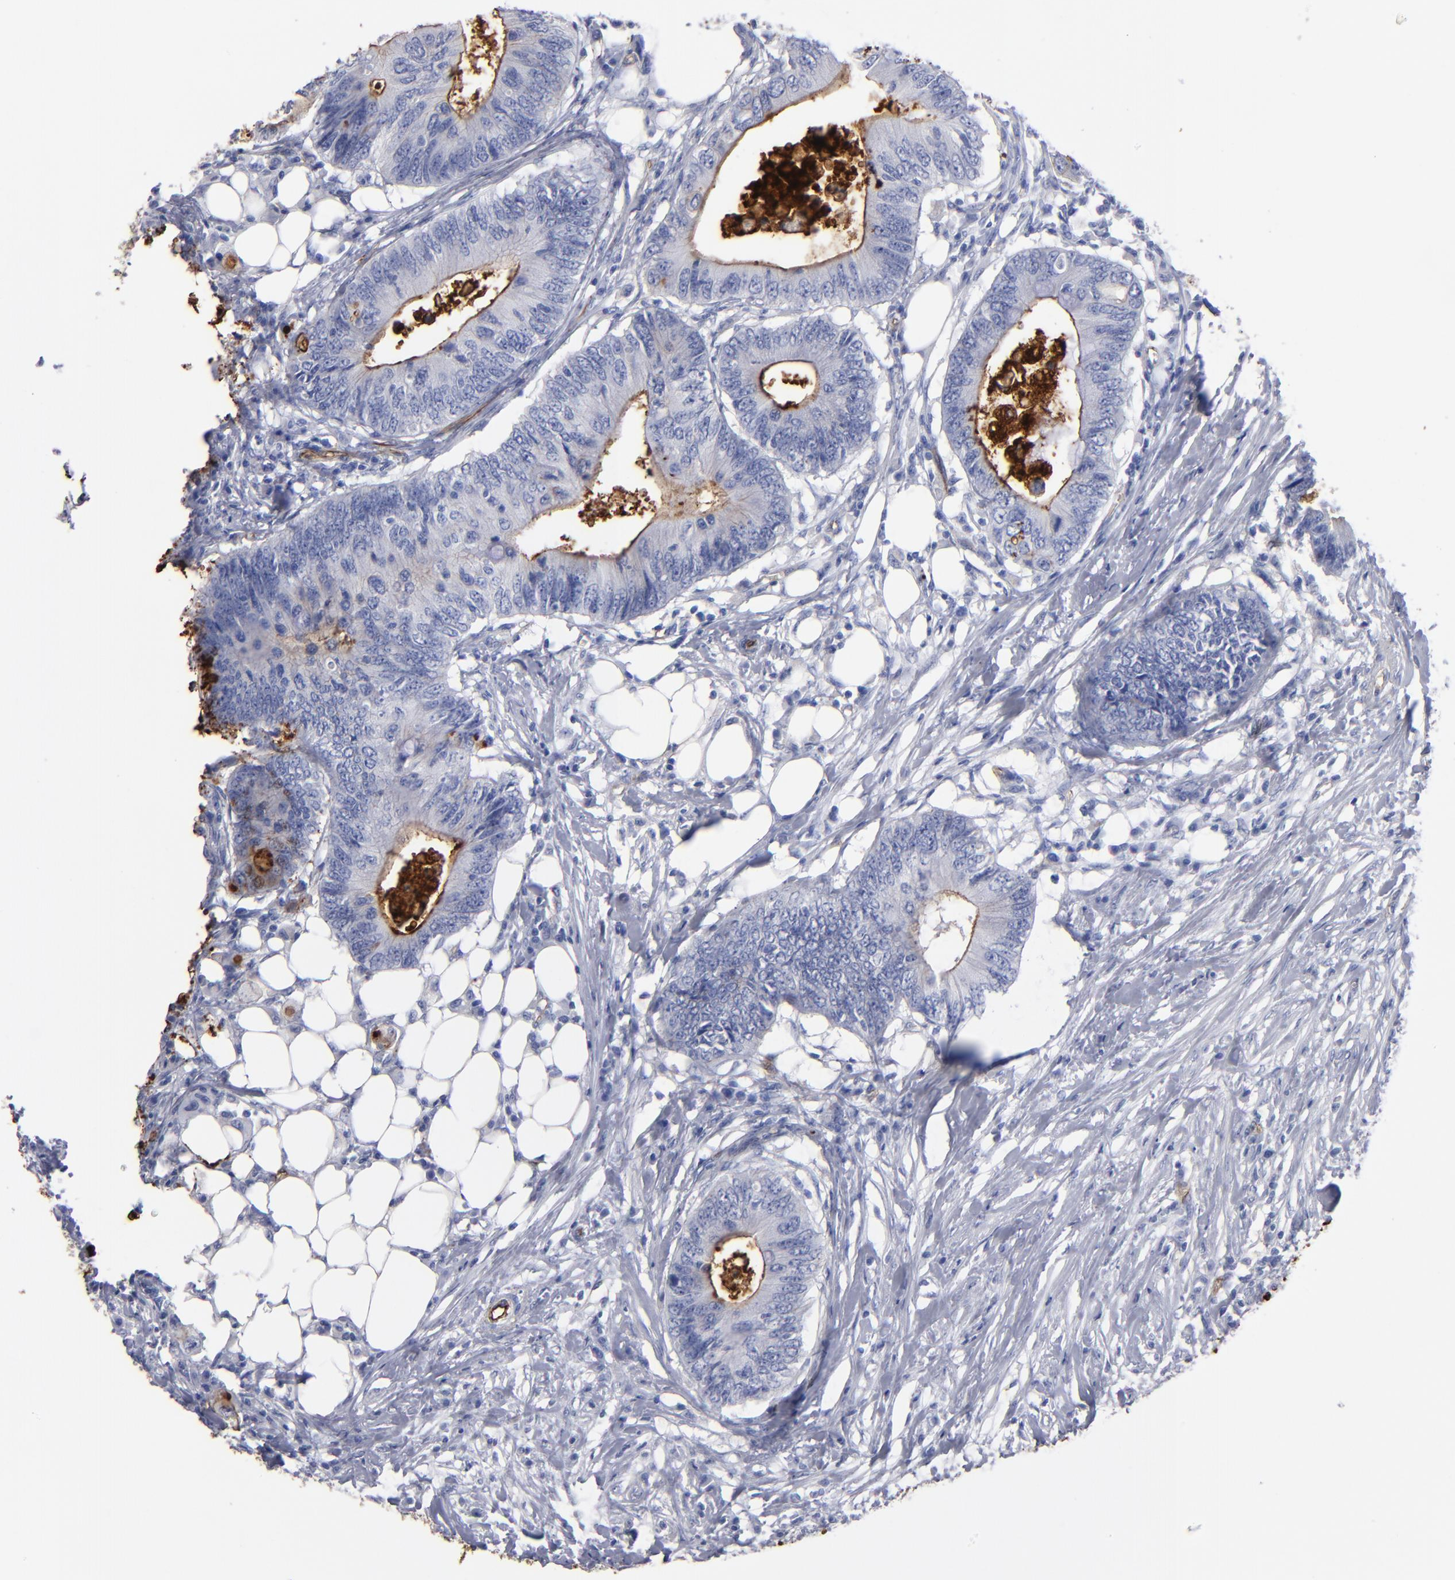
{"staining": {"intensity": "negative", "quantity": "none", "location": "none"}, "tissue": "colorectal cancer", "cell_type": "Tumor cells", "image_type": "cancer", "snomed": [{"axis": "morphology", "description": "Adenocarcinoma, NOS"}, {"axis": "topography", "description": "Colon"}], "caption": "A photomicrograph of colorectal cancer stained for a protein shows no brown staining in tumor cells.", "gene": "TM4SF1", "patient": {"sex": "male", "age": 71}}